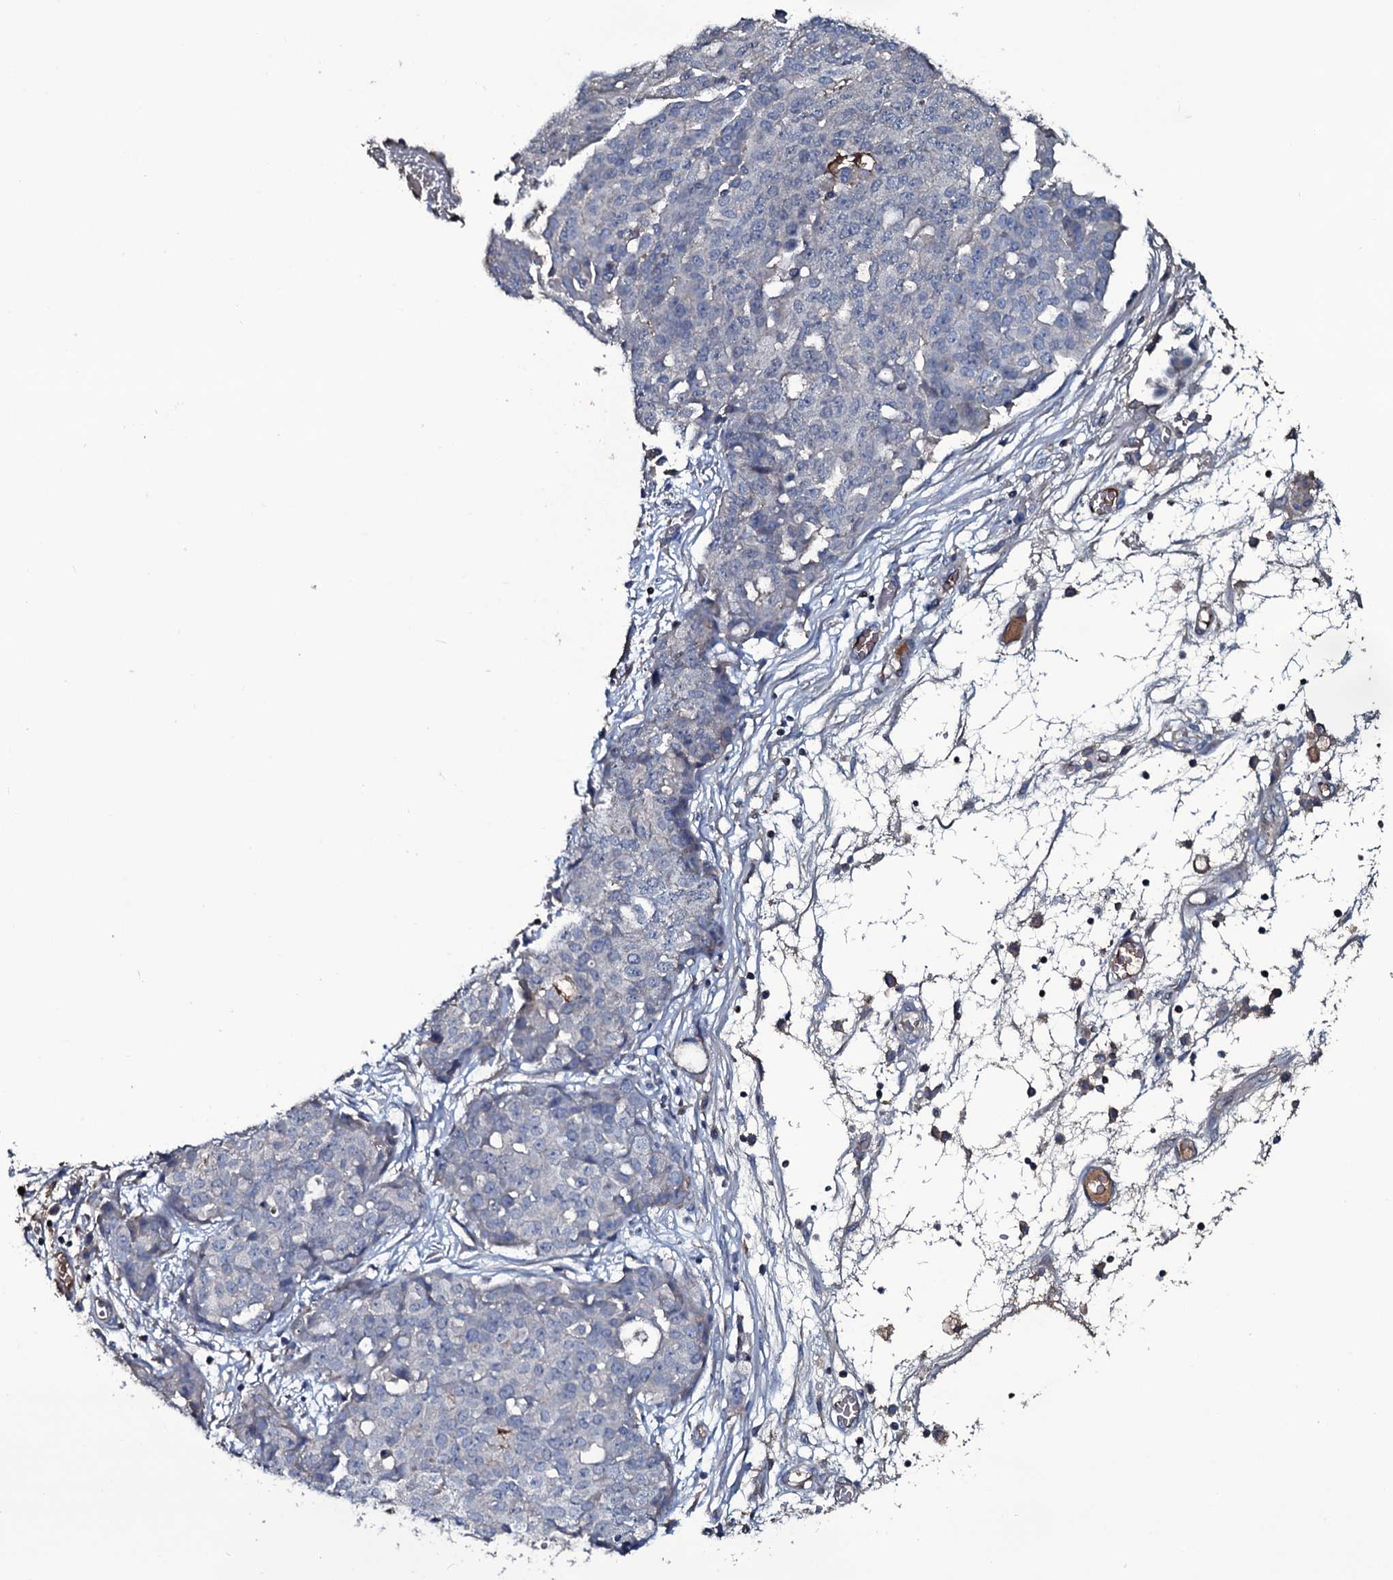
{"staining": {"intensity": "negative", "quantity": "none", "location": "none"}, "tissue": "ovarian cancer", "cell_type": "Tumor cells", "image_type": "cancer", "snomed": [{"axis": "morphology", "description": "Cystadenocarcinoma, serous, NOS"}, {"axis": "topography", "description": "Soft tissue"}, {"axis": "topography", "description": "Ovary"}], "caption": "The image reveals no staining of tumor cells in ovarian cancer.", "gene": "LYG2", "patient": {"sex": "female", "age": 57}}